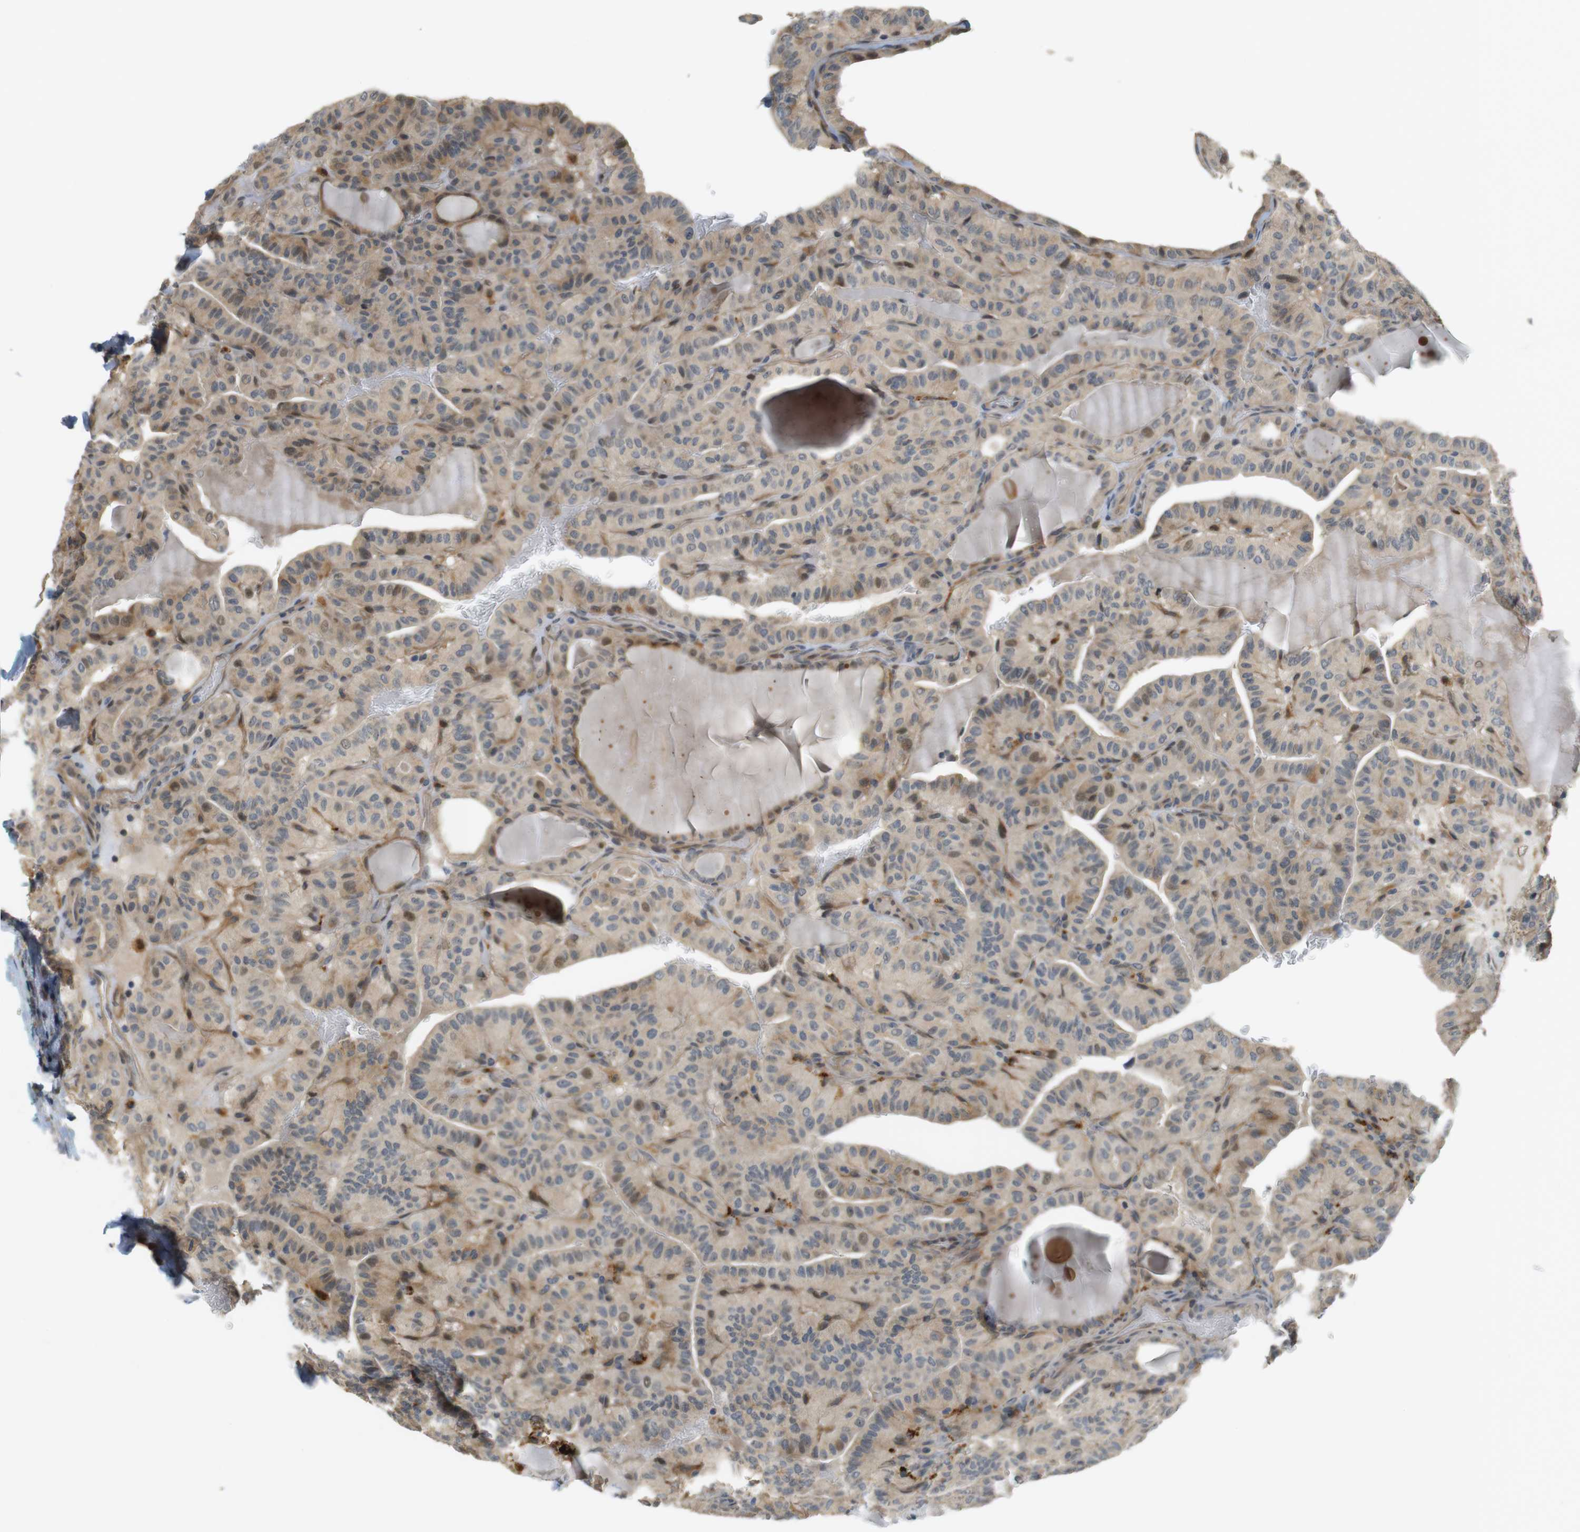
{"staining": {"intensity": "moderate", "quantity": "<25%", "location": "cytoplasmic/membranous"}, "tissue": "thyroid cancer", "cell_type": "Tumor cells", "image_type": "cancer", "snomed": [{"axis": "morphology", "description": "Papillary adenocarcinoma, NOS"}, {"axis": "topography", "description": "Thyroid gland"}], "caption": "Papillary adenocarcinoma (thyroid) stained with DAB immunohistochemistry shows low levels of moderate cytoplasmic/membranous expression in about <25% of tumor cells. (brown staining indicates protein expression, while blue staining denotes nuclei).", "gene": "TSPAN9", "patient": {"sex": "male", "age": 77}}